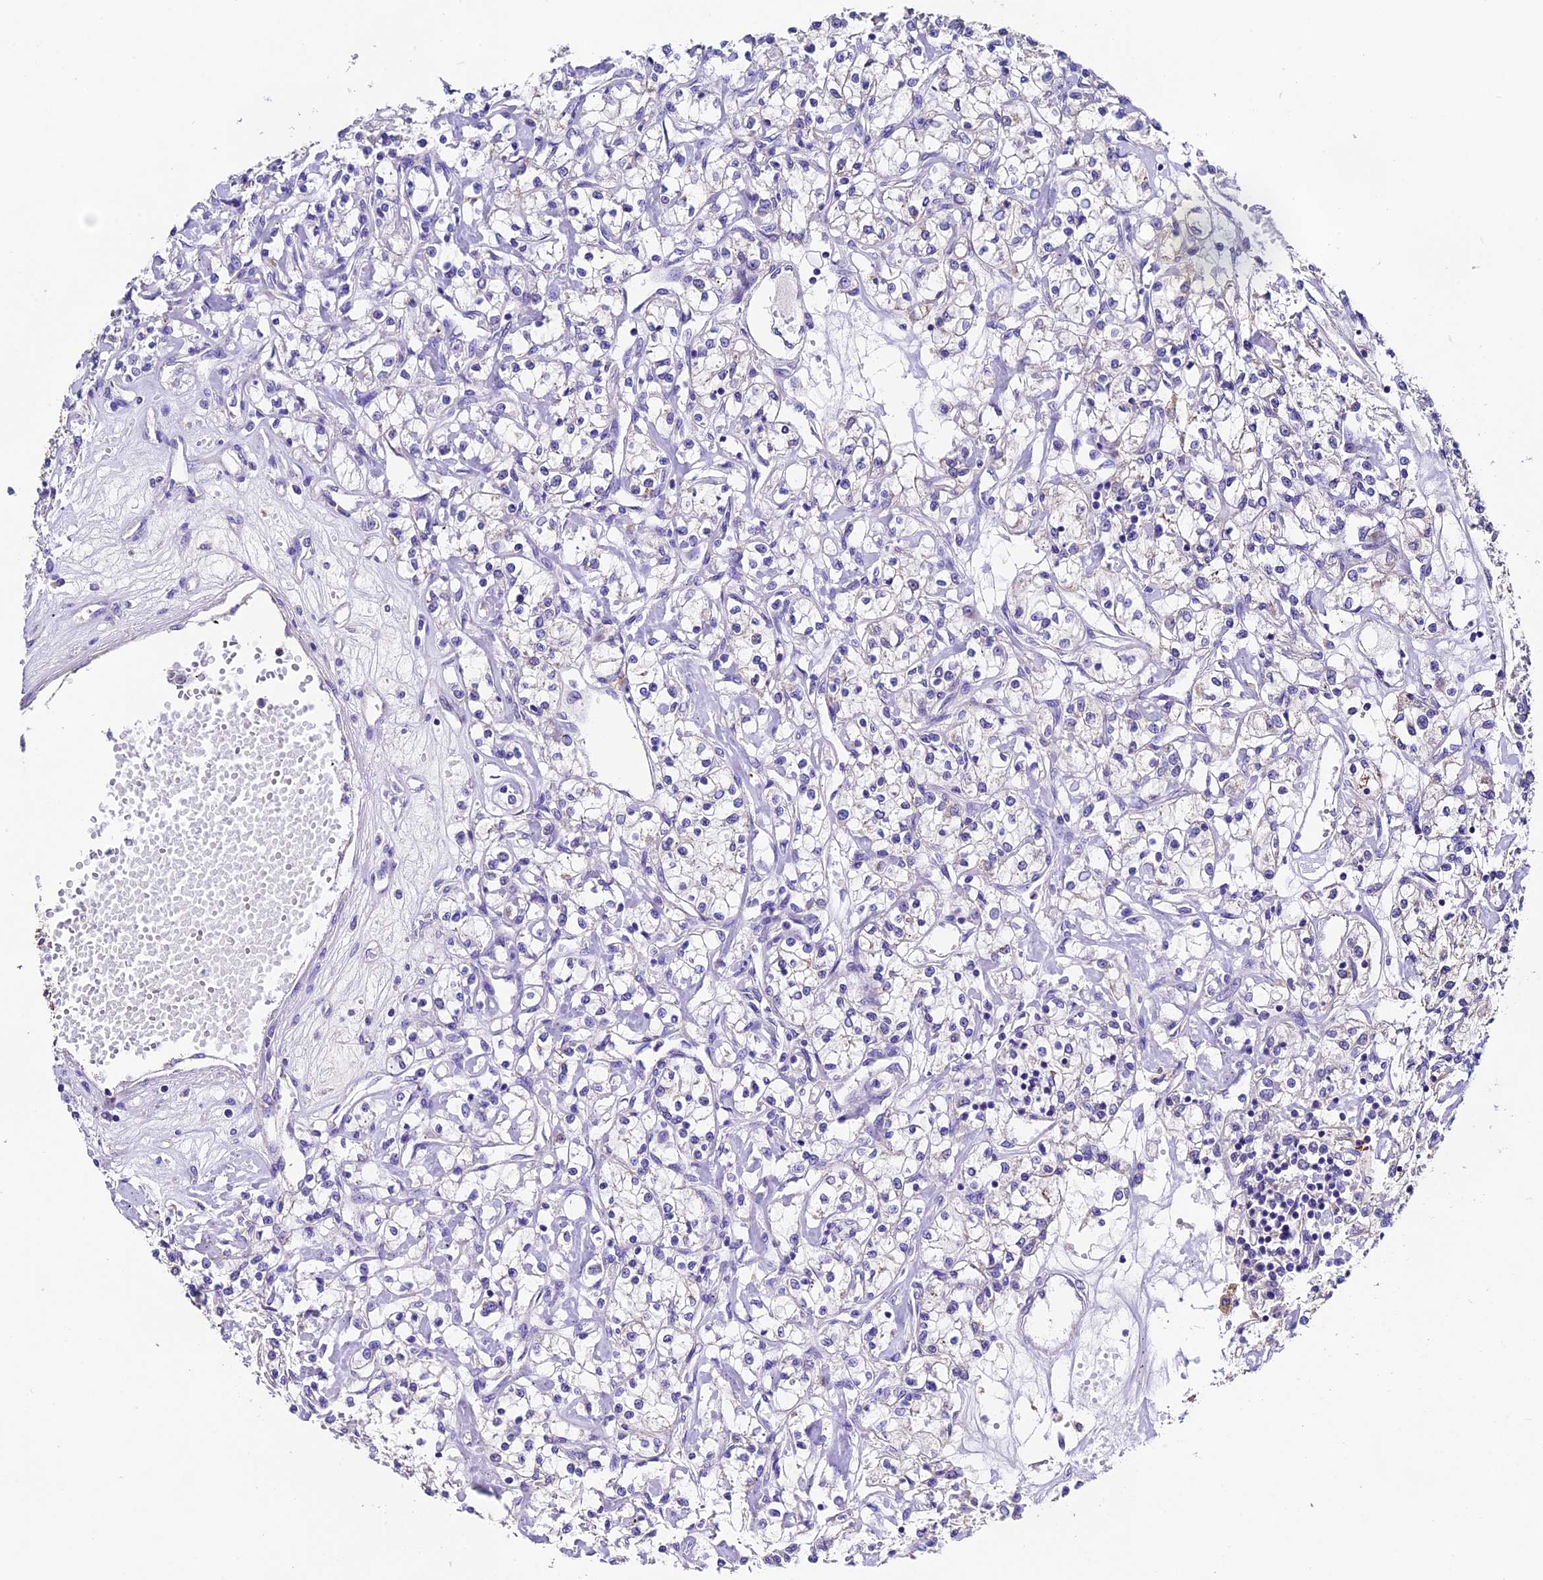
{"staining": {"intensity": "weak", "quantity": "<25%", "location": "cytoplasmic/membranous"}, "tissue": "renal cancer", "cell_type": "Tumor cells", "image_type": "cancer", "snomed": [{"axis": "morphology", "description": "Adenocarcinoma, NOS"}, {"axis": "topography", "description": "Kidney"}], "caption": "A micrograph of human renal cancer (adenocarcinoma) is negative for staining in tumor cells. (Immunohistochemistry (ihc), brightfield microscopy, high magnification).", "gene": "FBXW9", "patient": {"sex": "female", "age": 59}}